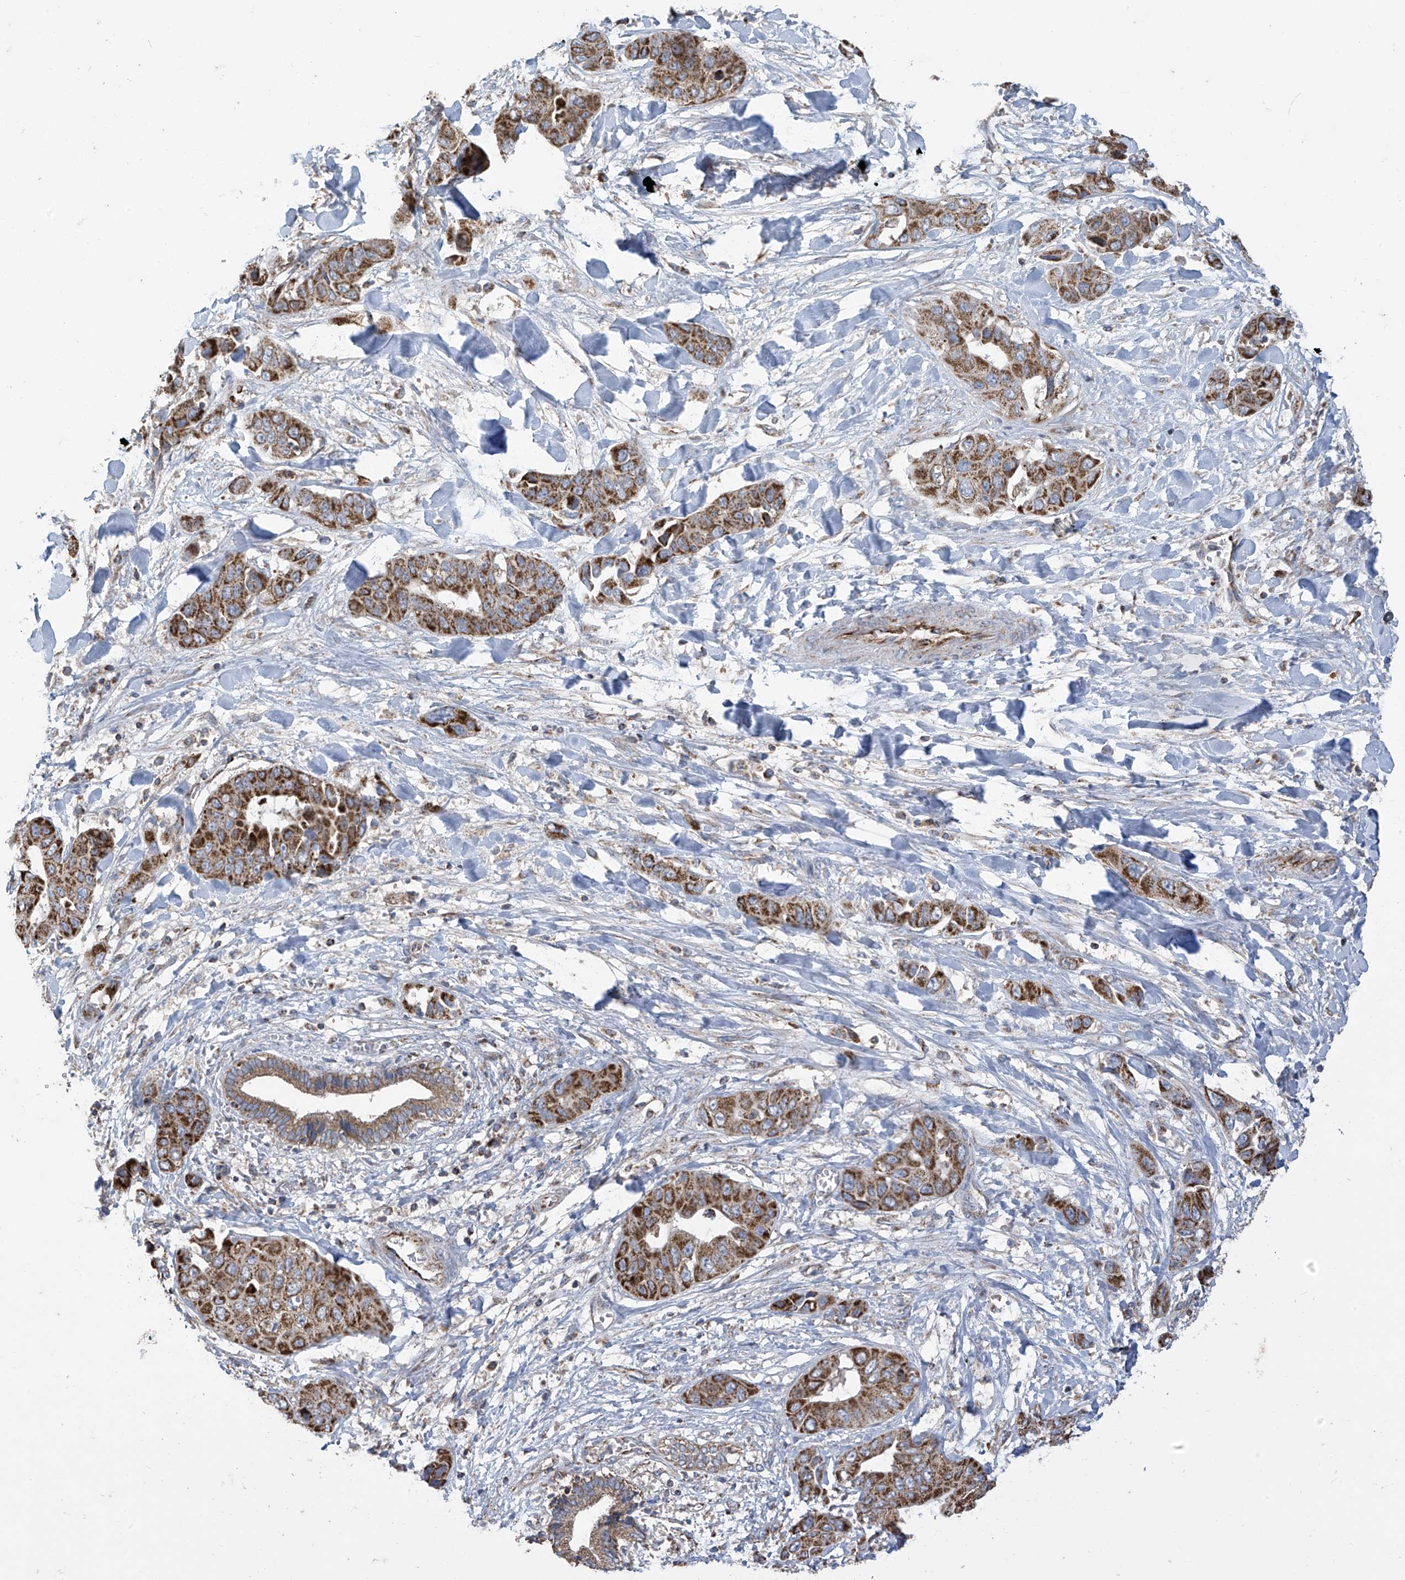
{"staining": {"intensity": "strong", "quantity": ">75%", "location": "cytoplasmic/membranous"}, "tissue": "liver cancer", "cell_type": "Tumor cells", "image_type": "cancer", "snomed": [{"axis": "morphology", "description": "Cholangiocarcinoma"}, {"axis": "topography", "description": "Liver"}], "caption": "Protein analysis of liver cancer (cholangiocarcinoma) tissue shows strong cytoplasmic/membranous positivity in about >75% of tumor cells. Using DAB (3,3'-diaminobenzidine) (brown) and hematoxylin (blue) stains, captured at high magnification using brightfield microscopy.", "gene": "PNPT1", "patient": {"sex": "female", "age": 52}}